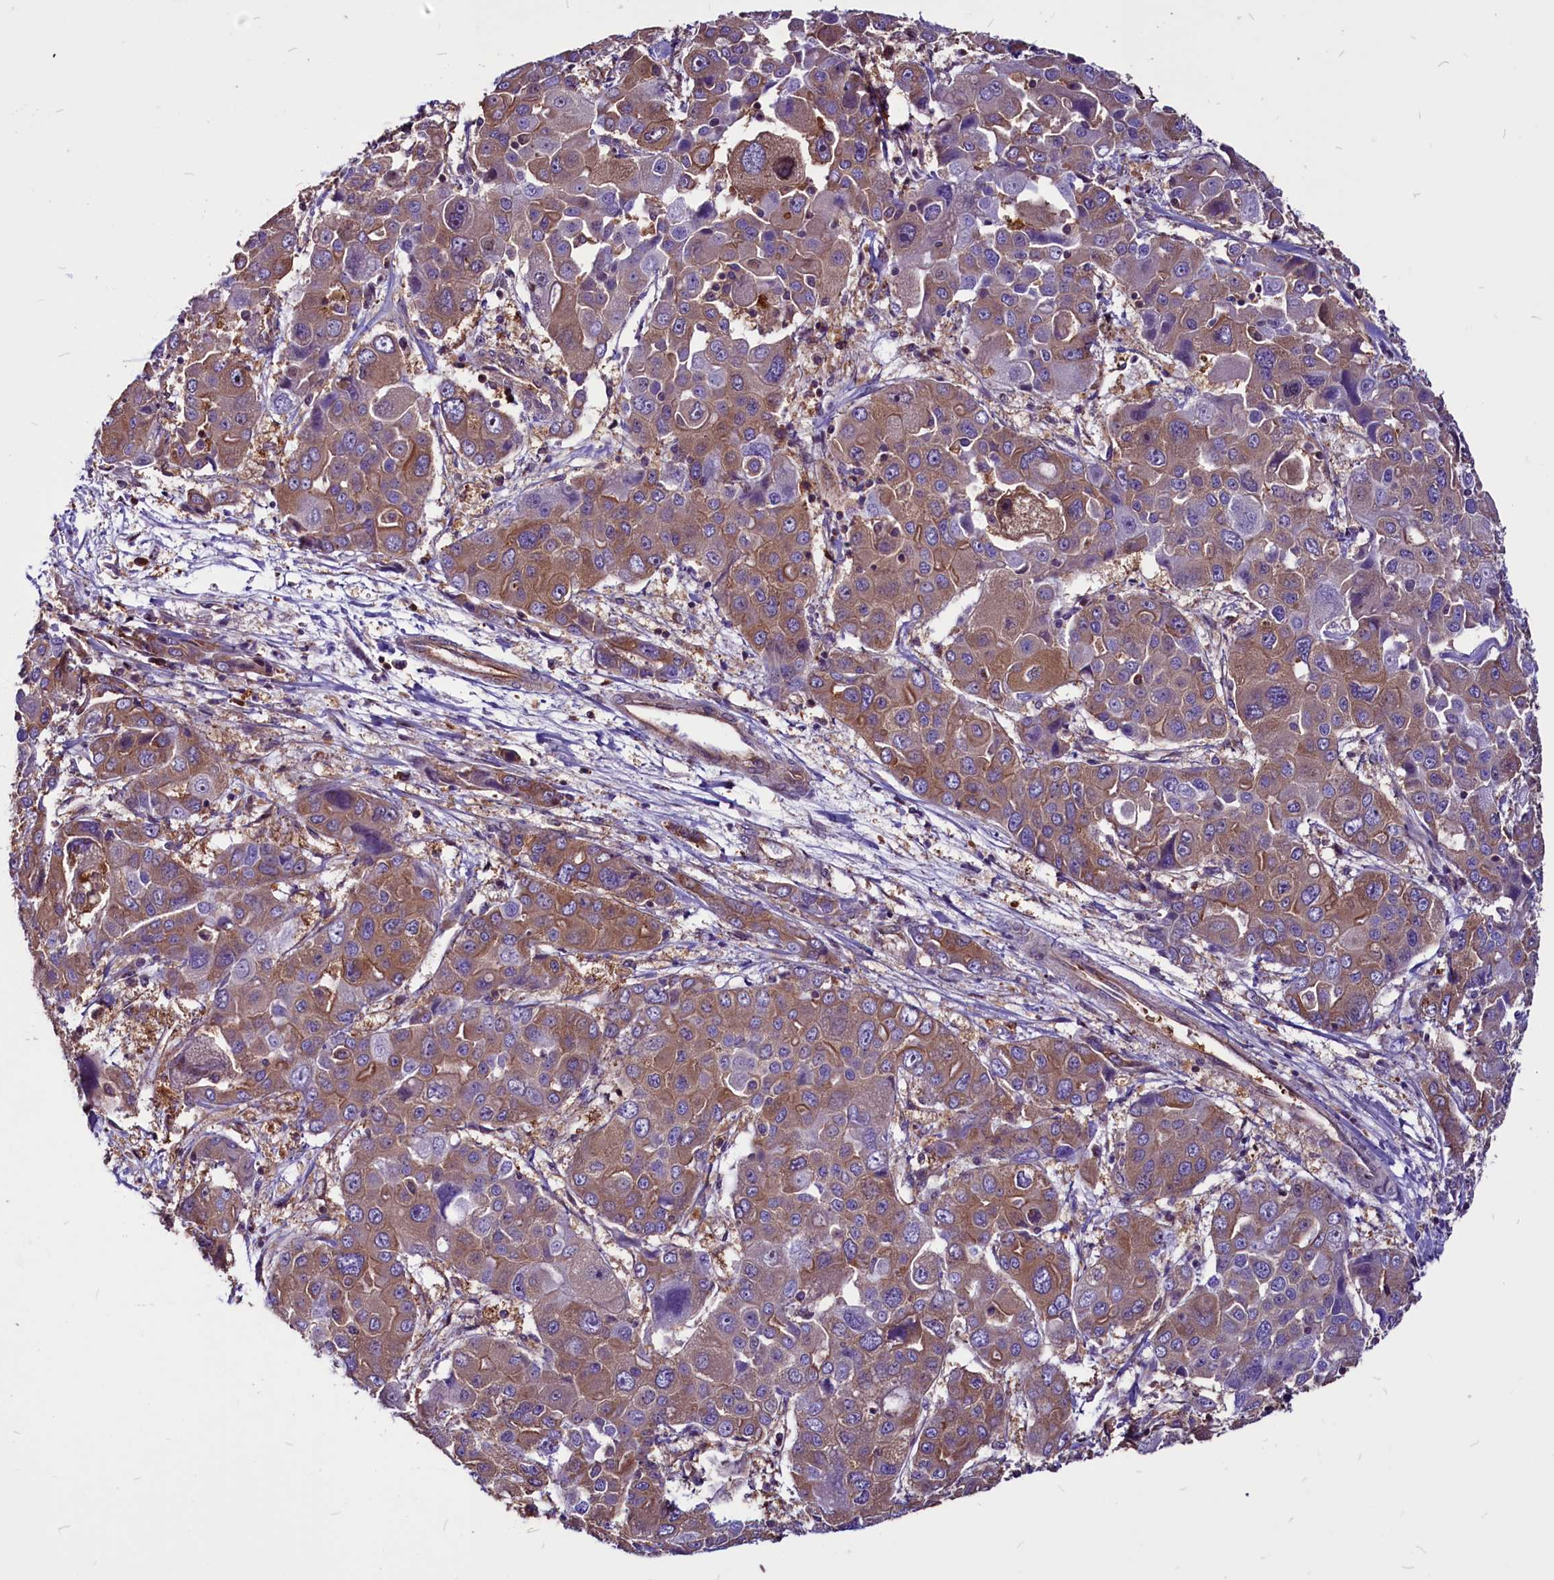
{"staining": {"intensity": "moderate", "quantity": ">75%", "location": "cytoplasmic/membranous"}, "tissue": "liver cancer", "cell_type": "Tumor cells", "image_type": "cancer", "snomed": [{"axis": "morphology", "description": "Cholangiocarcinoma"}, {"axis": "topography", "description": "Liver"}], "caption": "Brown immunohistochemical staining in human liver cancer displays moderate cytoplasmic/membranous expression in approximately >75% of tumor cells.", "gene": "EIF3G", "patient": {"sex": "male", "age": 67}}